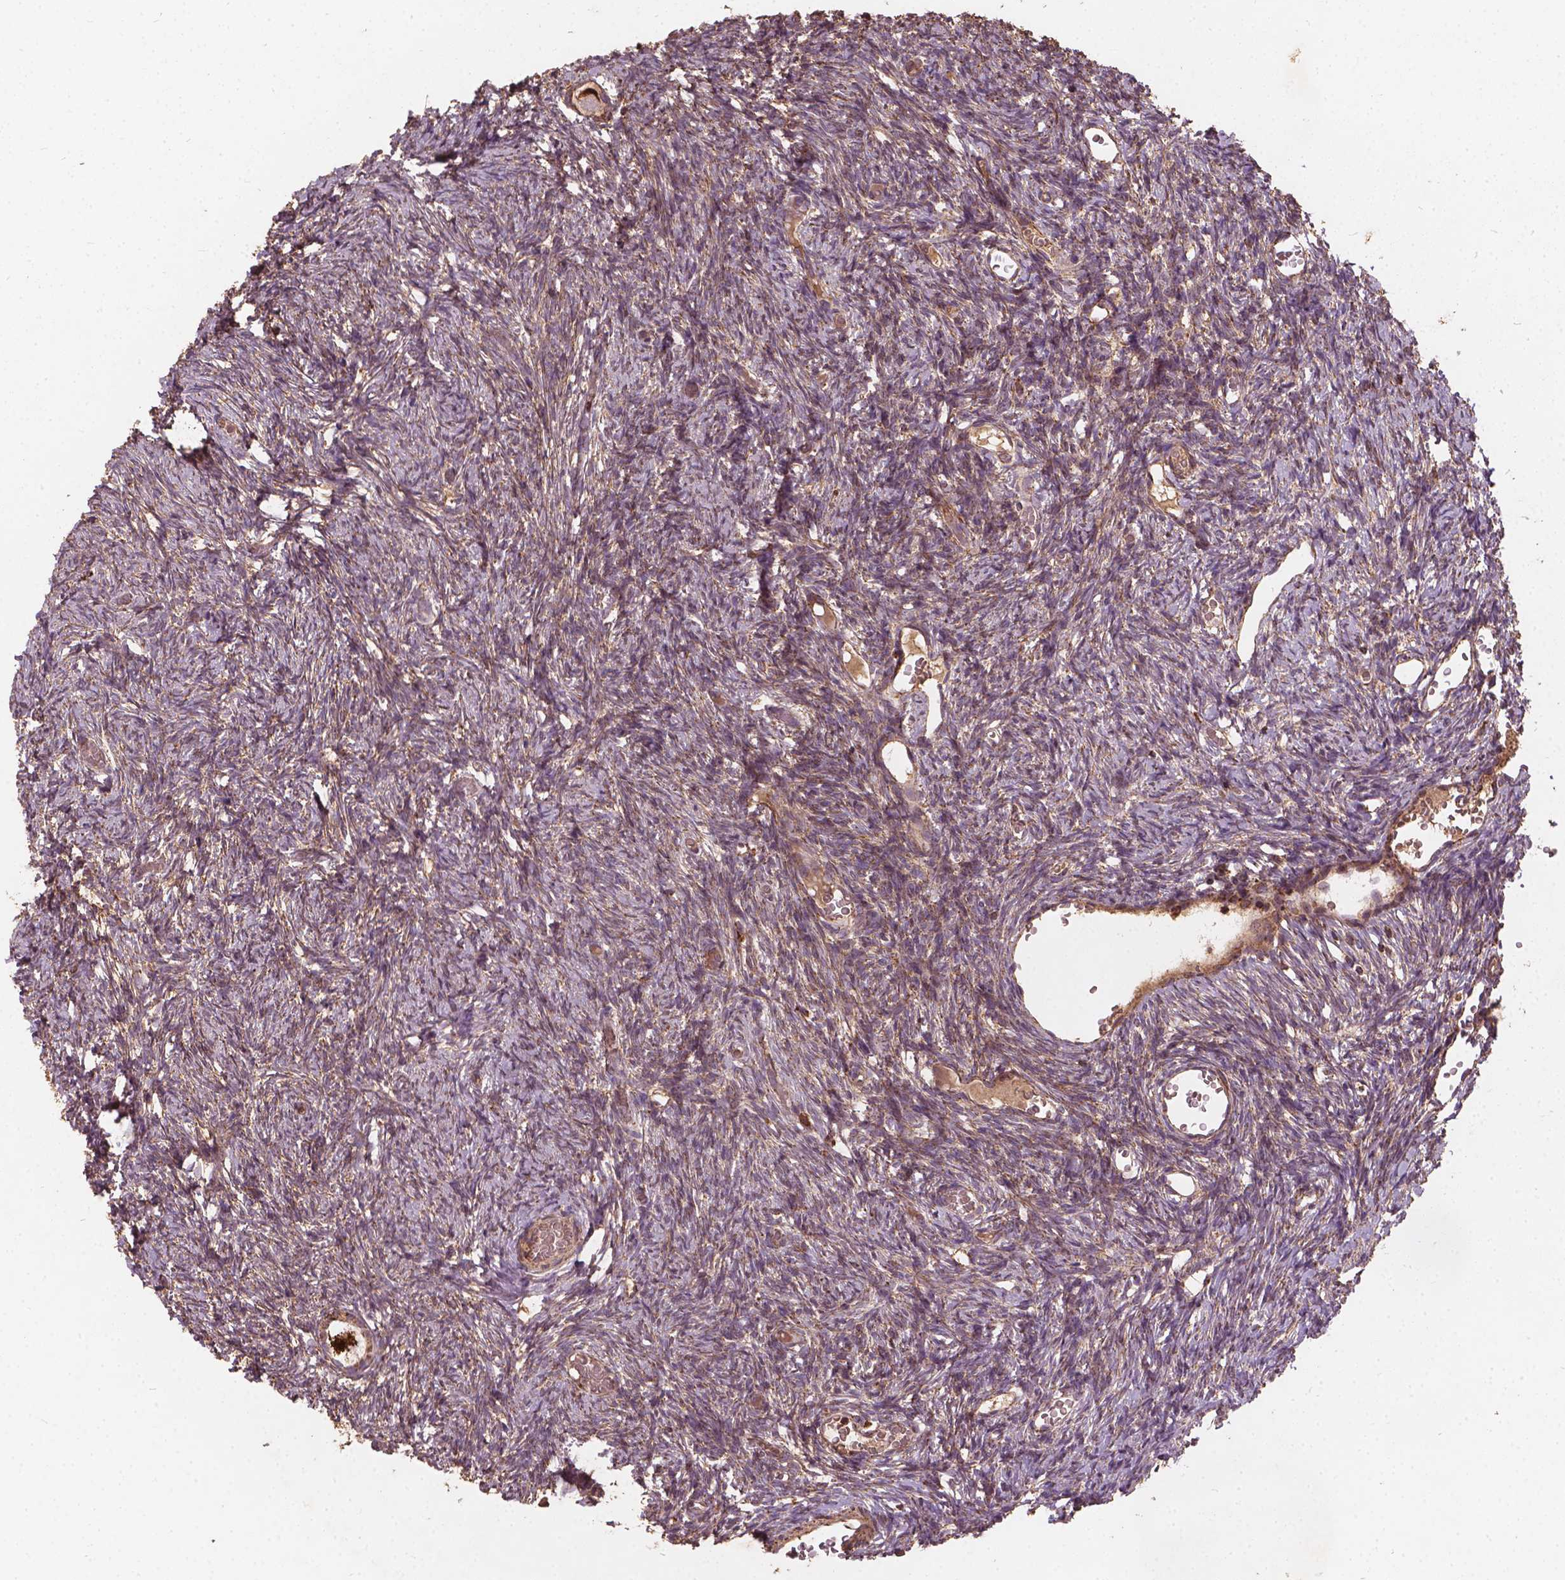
{"staining": {"intensity": "strong", "quantity": ">75%", "location": "cytoplasmic/membranous"}, "tissue": "ovary", "cell_type": "Follicle cells", "image_type": "normal", "snomed": [{"axis": "morphology", "description": "Normal tissue, NOS"}, {"axis": "topography", "description": "Ovary"}], "caption": "Immunohistochemical staining of normal human ovary displays high levels of strong cytoplasmic/membranous expression in approximately >75% of follicle cells. The protein is stained brown, and the nuclei are stained in blue (DAB IHC with brightfield microscopy, high magnification).", "gene": "UBXN2A", "patient": {"sex": "female", "age": 39}}